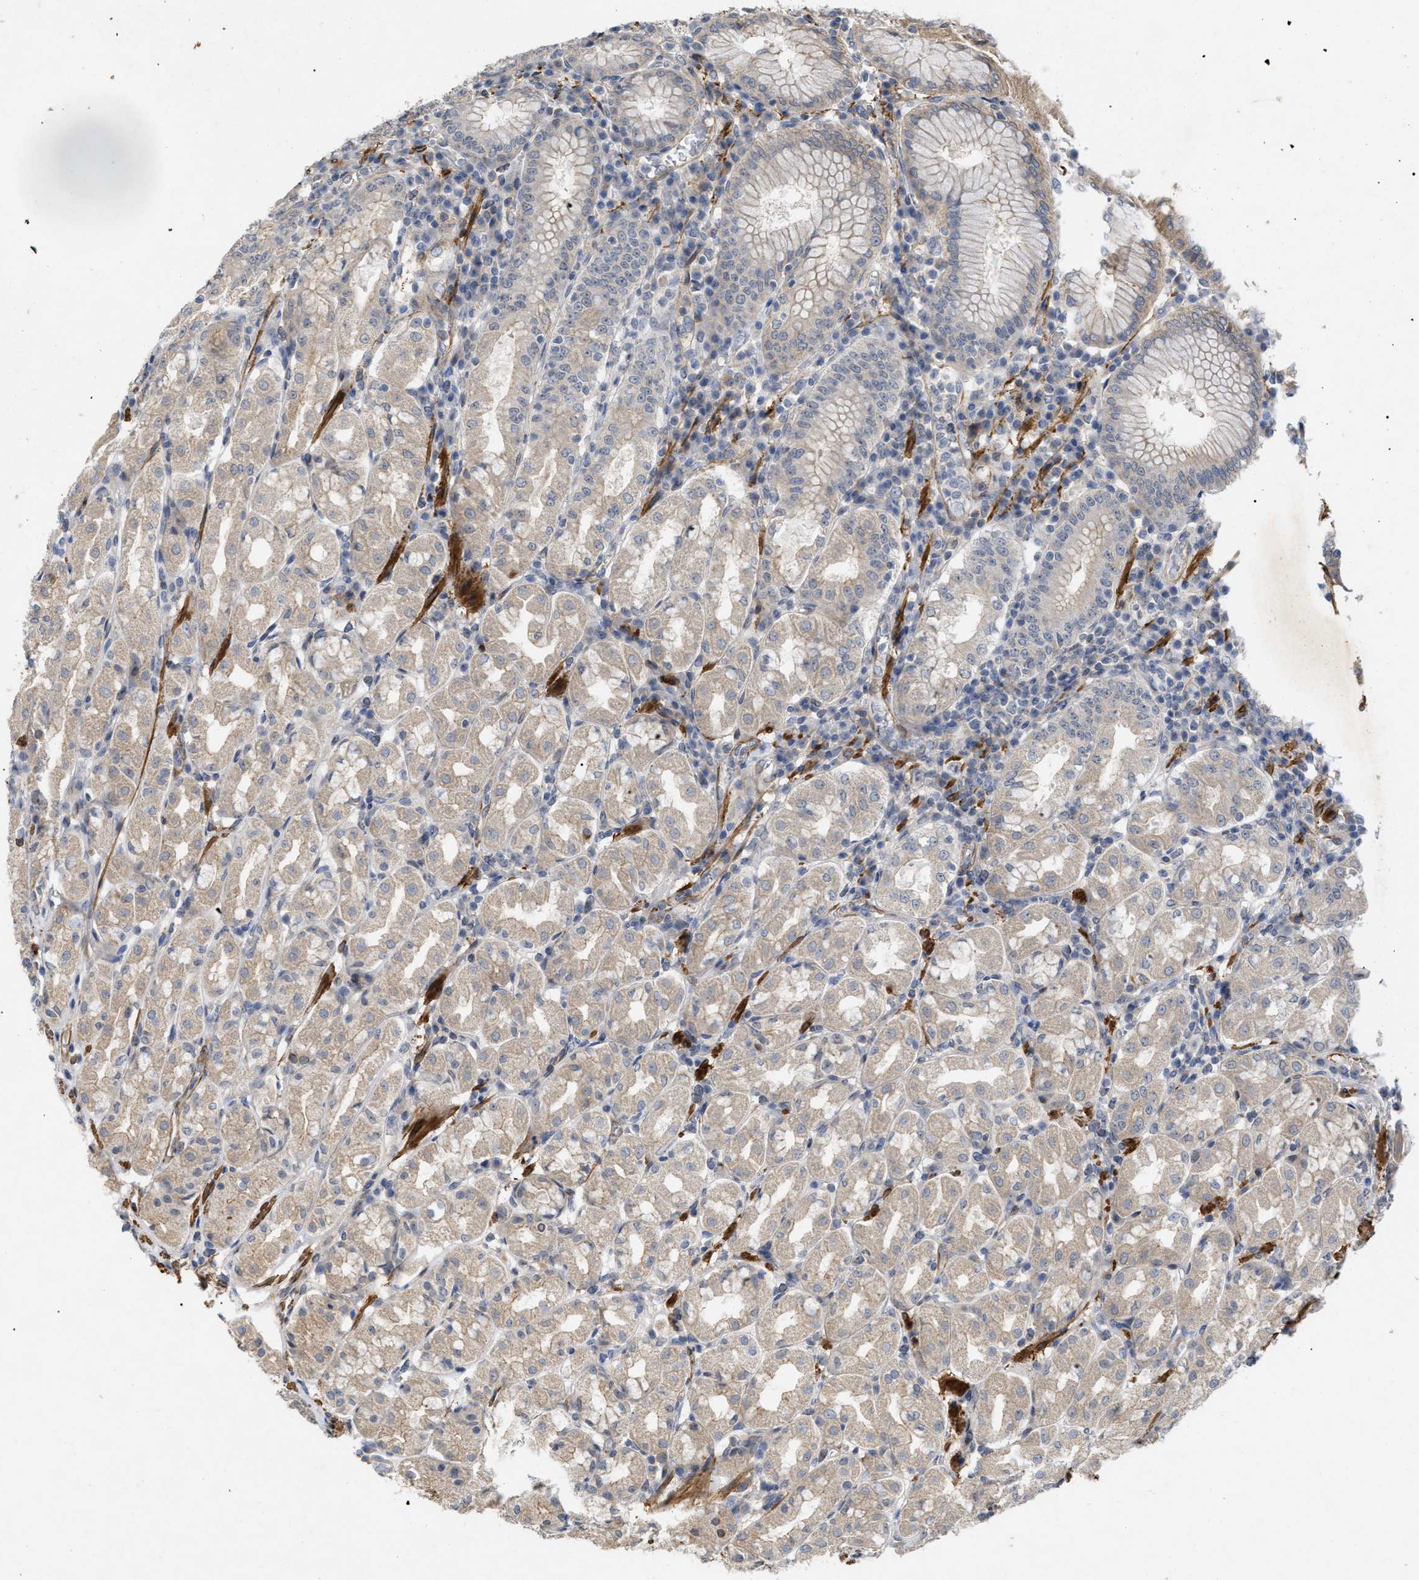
{"staining": {"intensity": "weak", "quantity": ">75%", "location": "cytoplasmic/membranous"}, "tissue": "stomach", "cell_type": "Glandular cells", "image_type": "normal", "snomed": [{"axis": "morphology", "description": "Normal tissue, NOS"}, {"axis": "topography", "description": "Stomach"}, {"axis": "topography", "description": "Stomach, lower"}], "caption": "Glandular cells exhibit low levels of weak cytoplasmic/membranous staining in about >75% of cells in benign human stomach.", "gene": "ST6GALNAC6", "patient": {"sex": "female", "age": 56}}